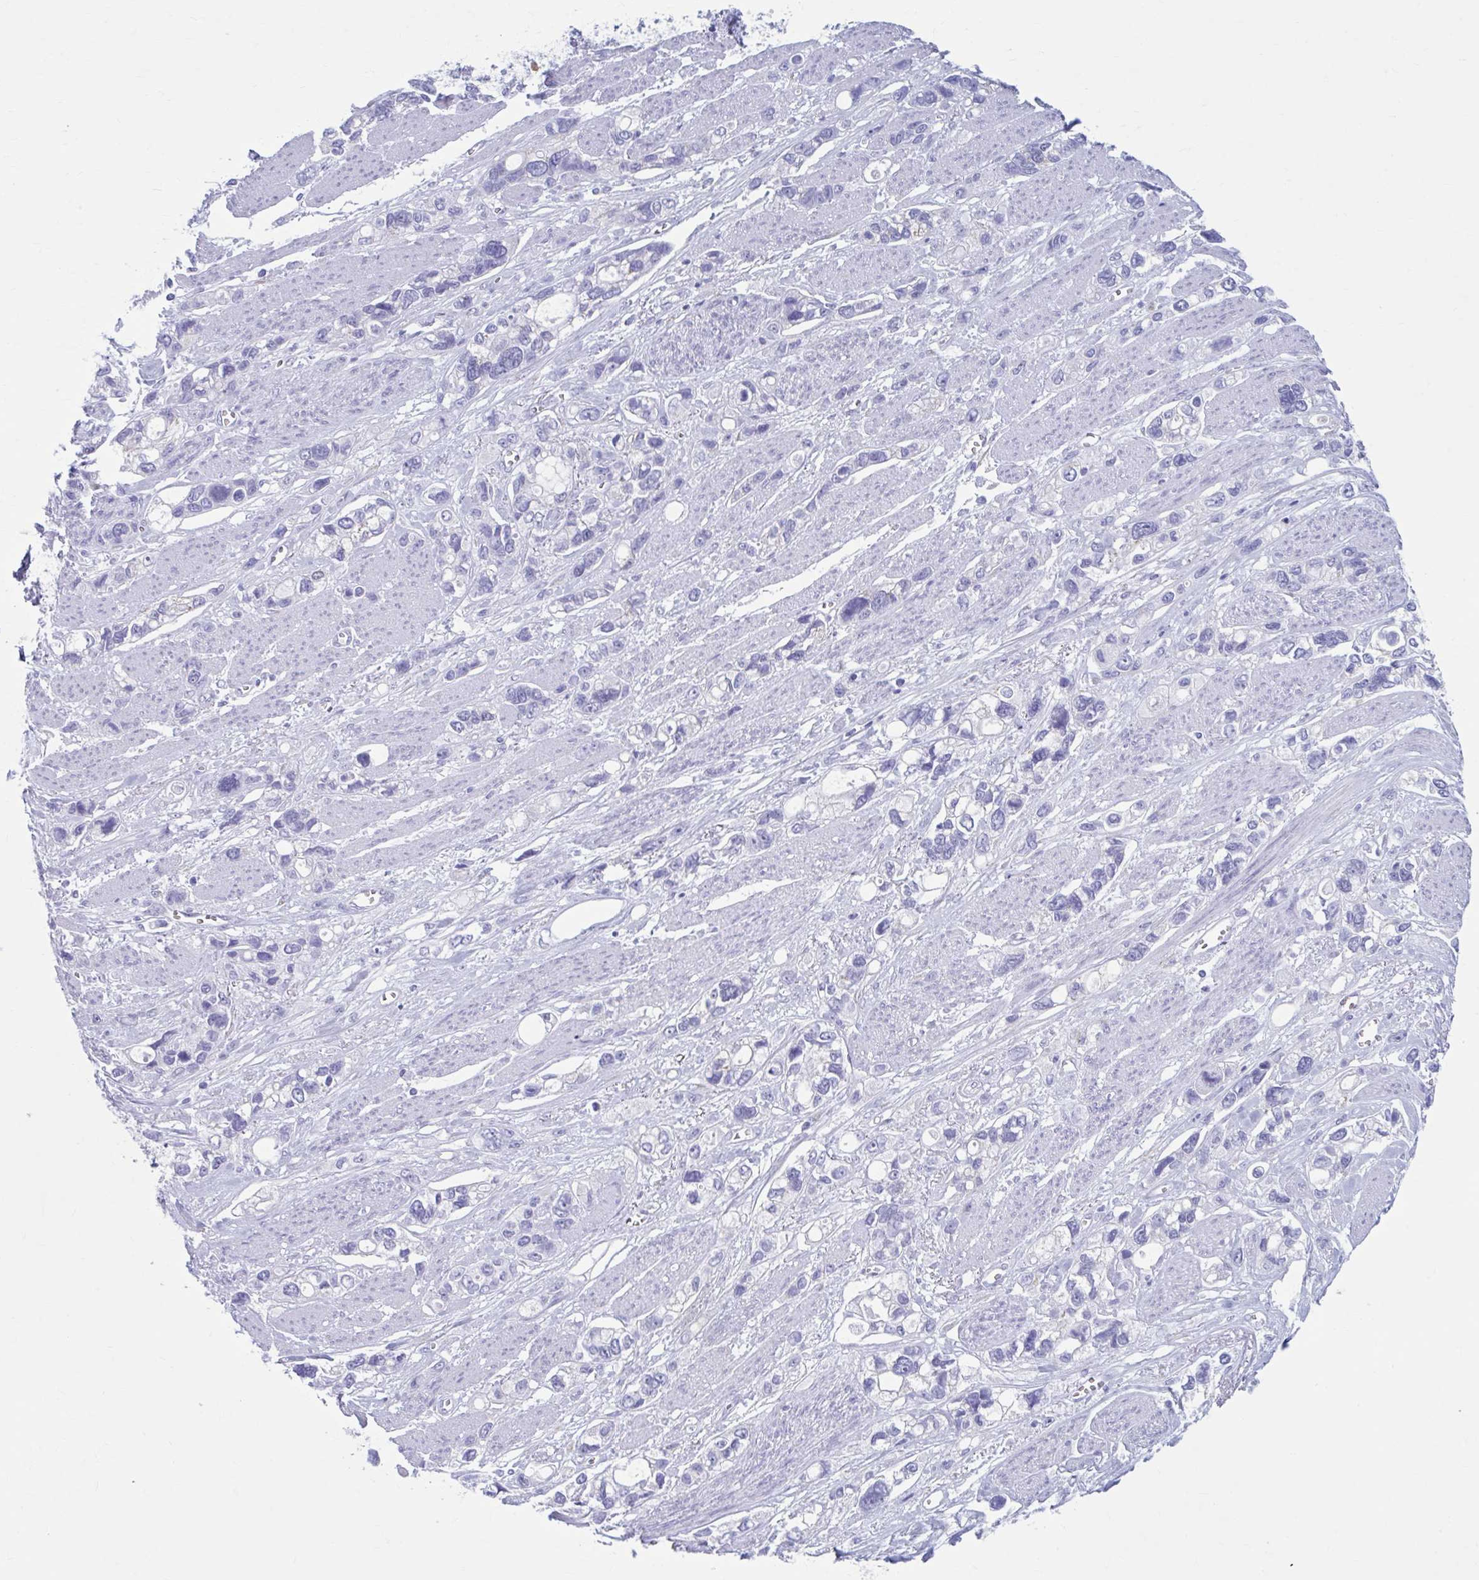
{"staining": {"intensity": "negative", "quantity": "none", "location": "none"}, "tissue": "stomach cancer", "cell_type": "Tumor cells", "image_type": "cancer", "snomed": [{"axis": "morphology", "description": "Adenocarcinoma, NOS"}, {"axis": "topography", "description": "Stomach, upper"}], "caption": "Tumor cells are negative for brown protein staining in adenocarcinoma (stomach).", "gene": "KCNE2", "patient": {"sex": "female", "age": 81}}